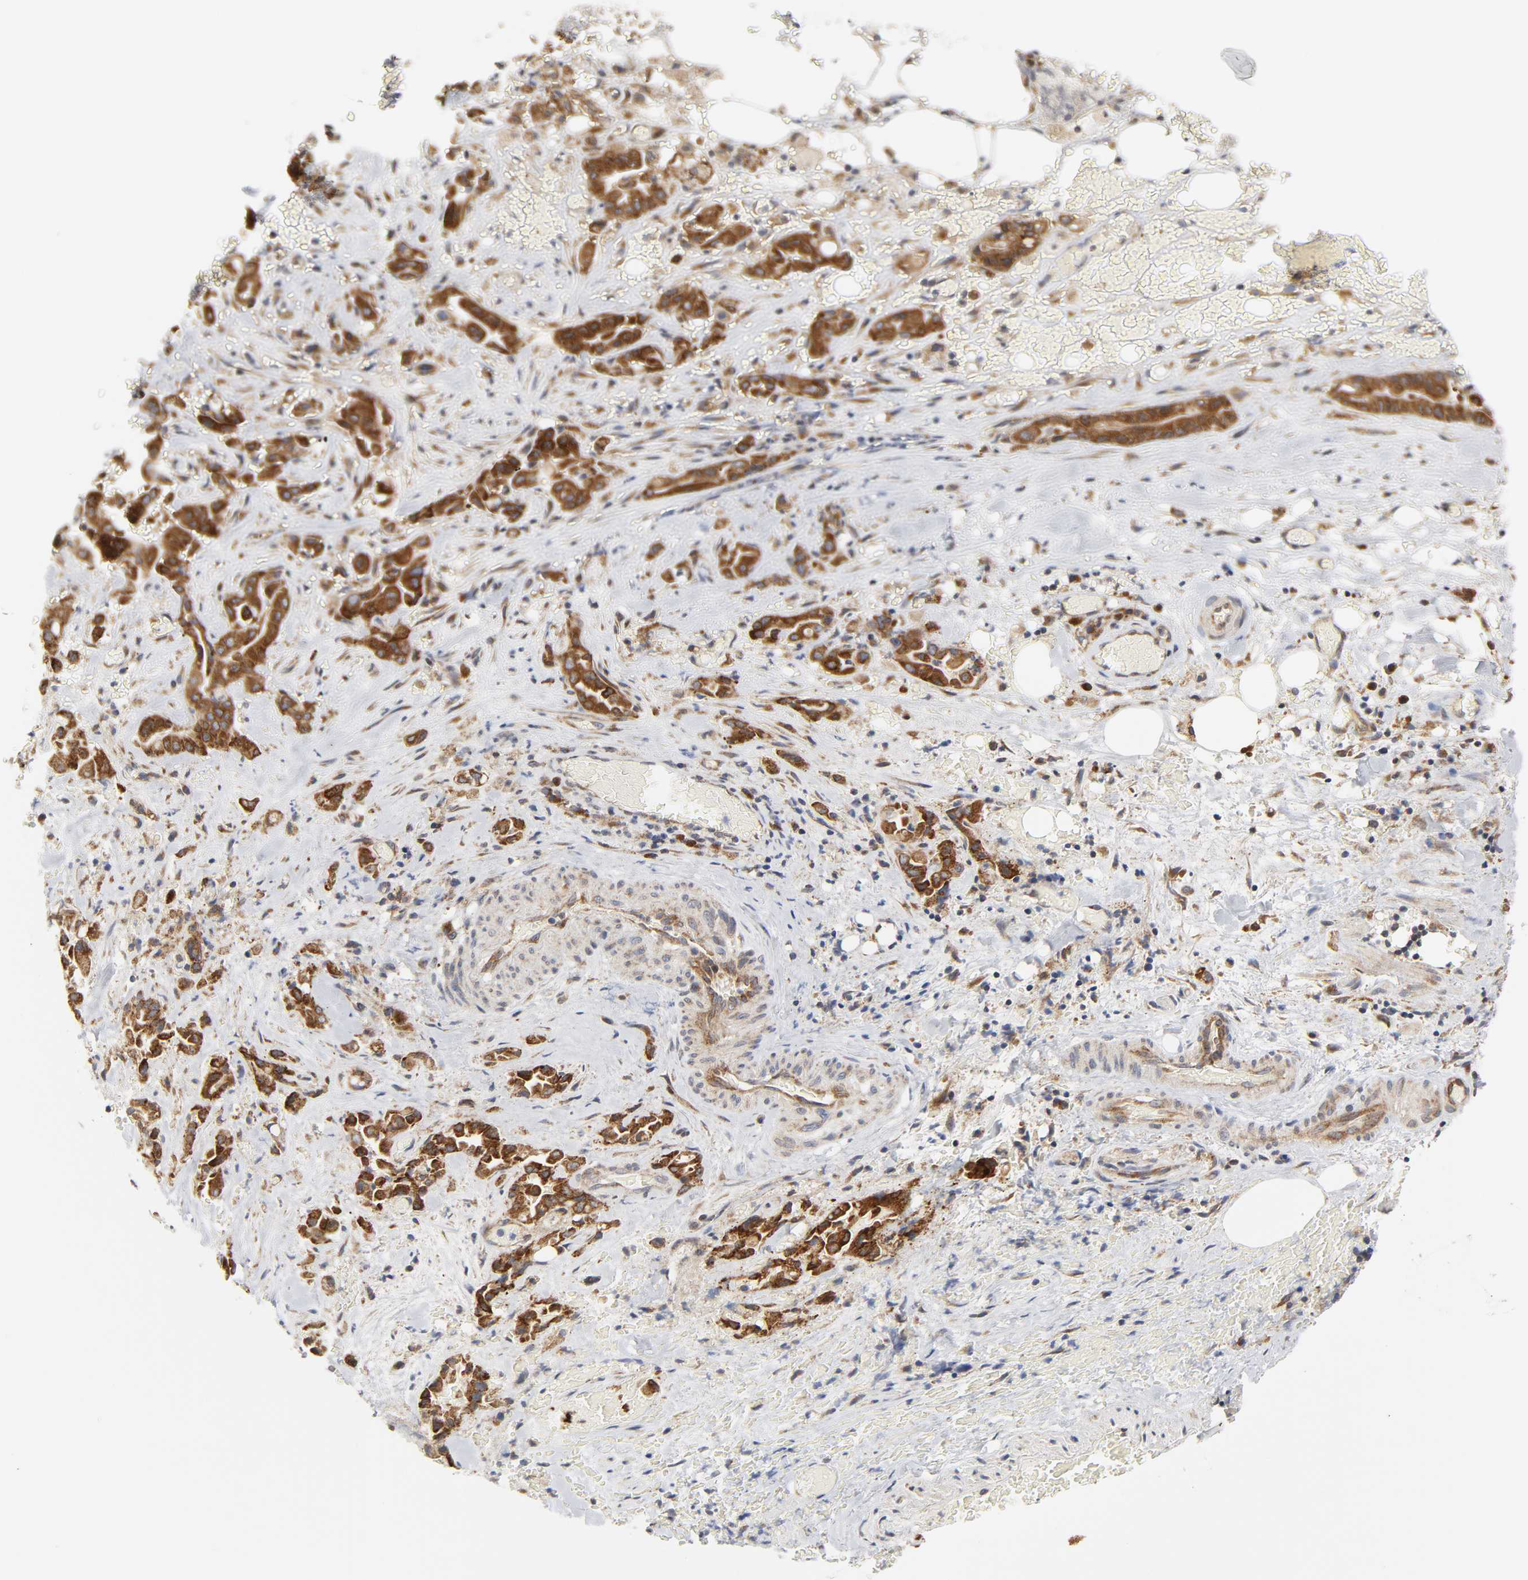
{"staining": {"intensity": "strong", "quantity": ">75%", "location": "cytoplasmic/membranous"}, "tissue": "liver cancer", "cell_type": "Tumor cells", "image_type": "cancer", "snomed": [{"axis": "morphology", "description": "Cholangiocarcinoma"}, {"axis": "topography", "description": "Liver"}], "caption": "Immunohistochemistry staining of liver cholangiocarcinoma, which displays high levels of strong cytoplasmic/membranous positivity in approximately >75% of tumor cells indicating strong cytoplasmic/membranous protein expression. The staining was performed using DAB (3,3'-diaminobenzidine) (brown) for protein detection and nuclei were counterstained in hematoxylin (blue).", "gene": "BAX", "patient": {"sex": "female", "age": 68}}